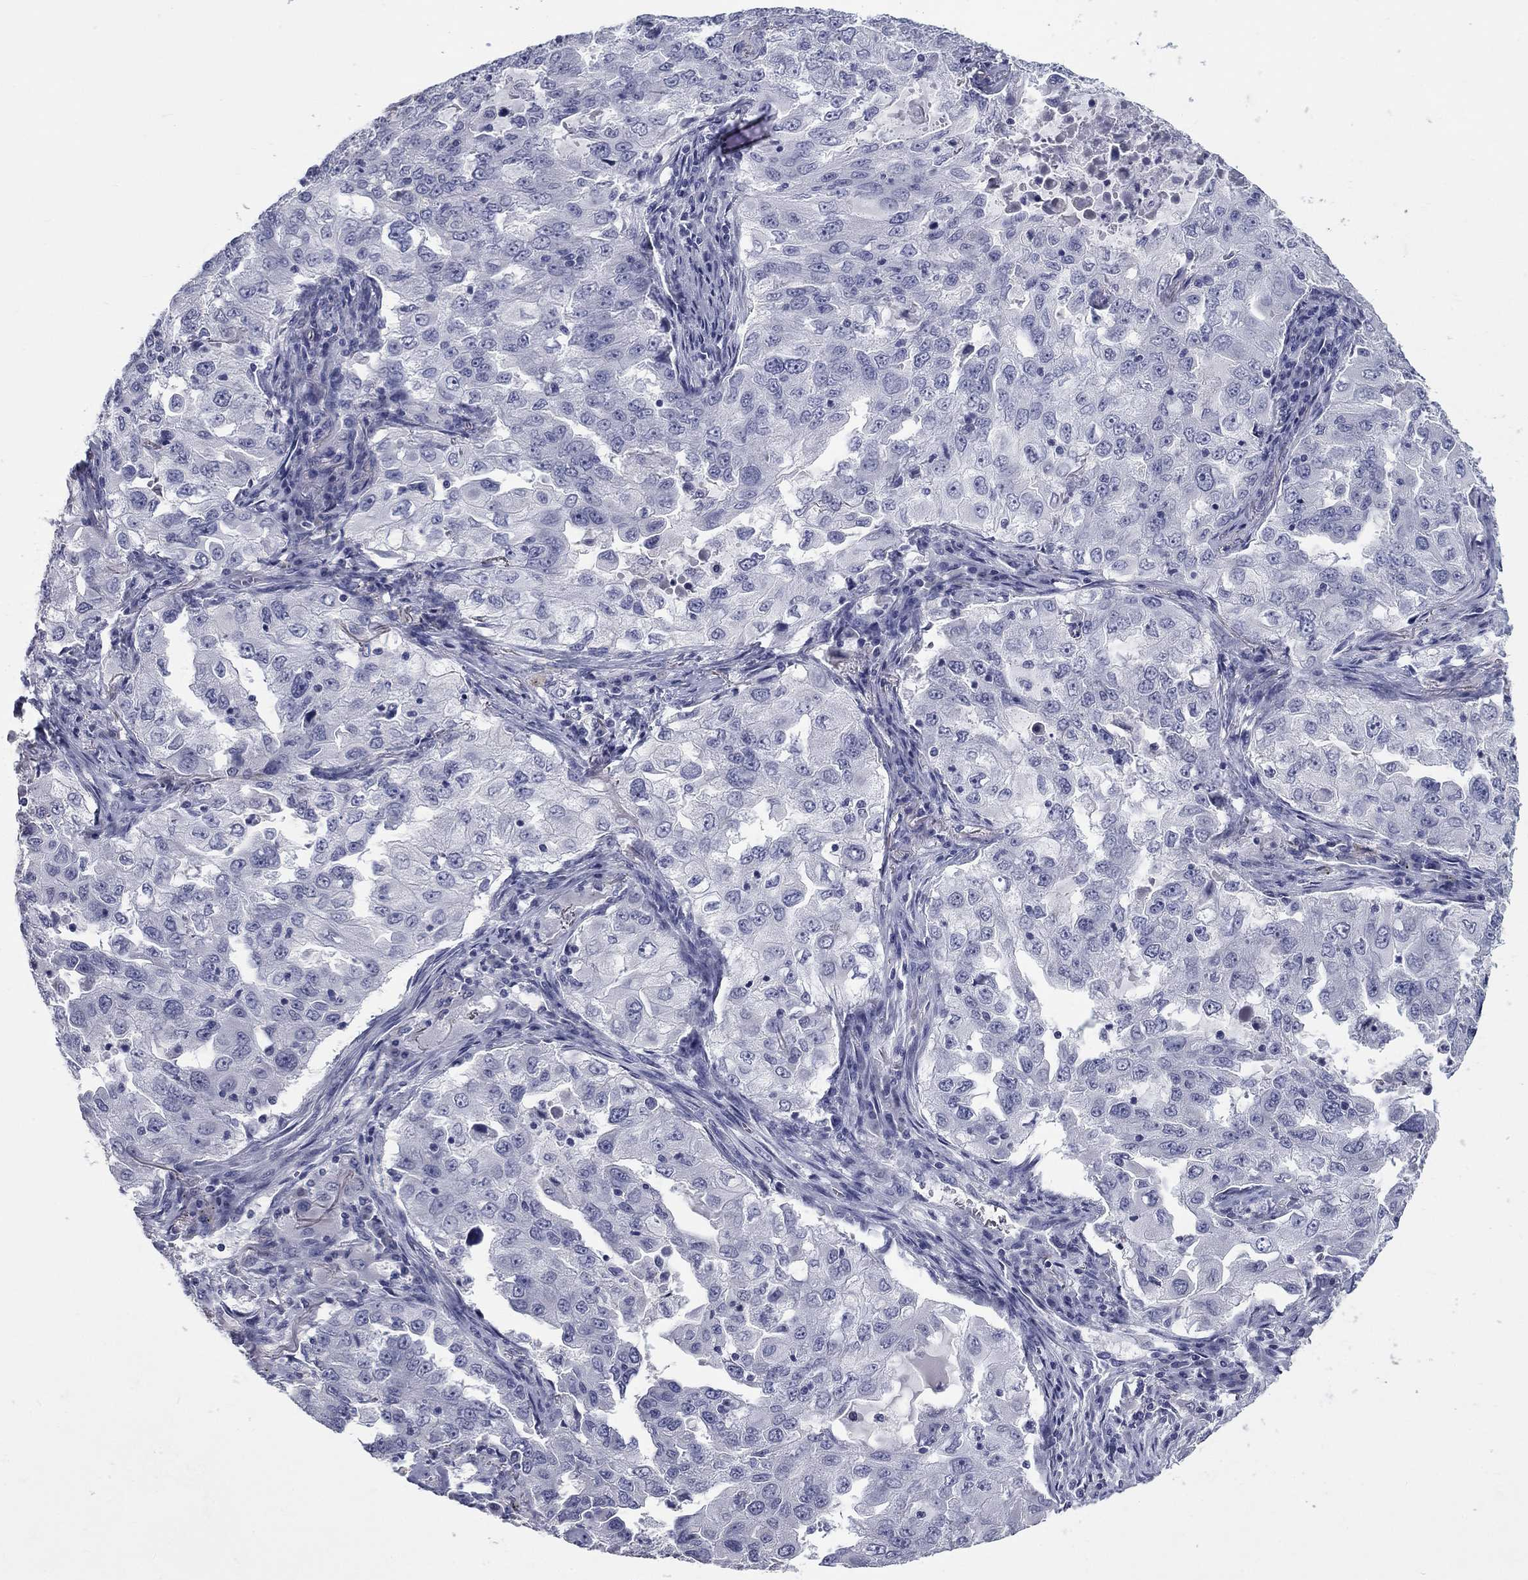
{"staining": {"intensity": "negative", "quantity": "none", "location": "none"}, "tissue": "lung cancer", "cell_type": "Tumor cells", "image_type": "cancer", "snomed": [{"axis": "morphology", "description": "Adenocarcinoma, NOS"}, {"axis": "topography", "description": "Lung"}], "caption": "The image displays no staining of tumor cells in lung adenocarcinoma.", "gene": "ELAVL4", "patient": {"sex": "female", "age": 61}}